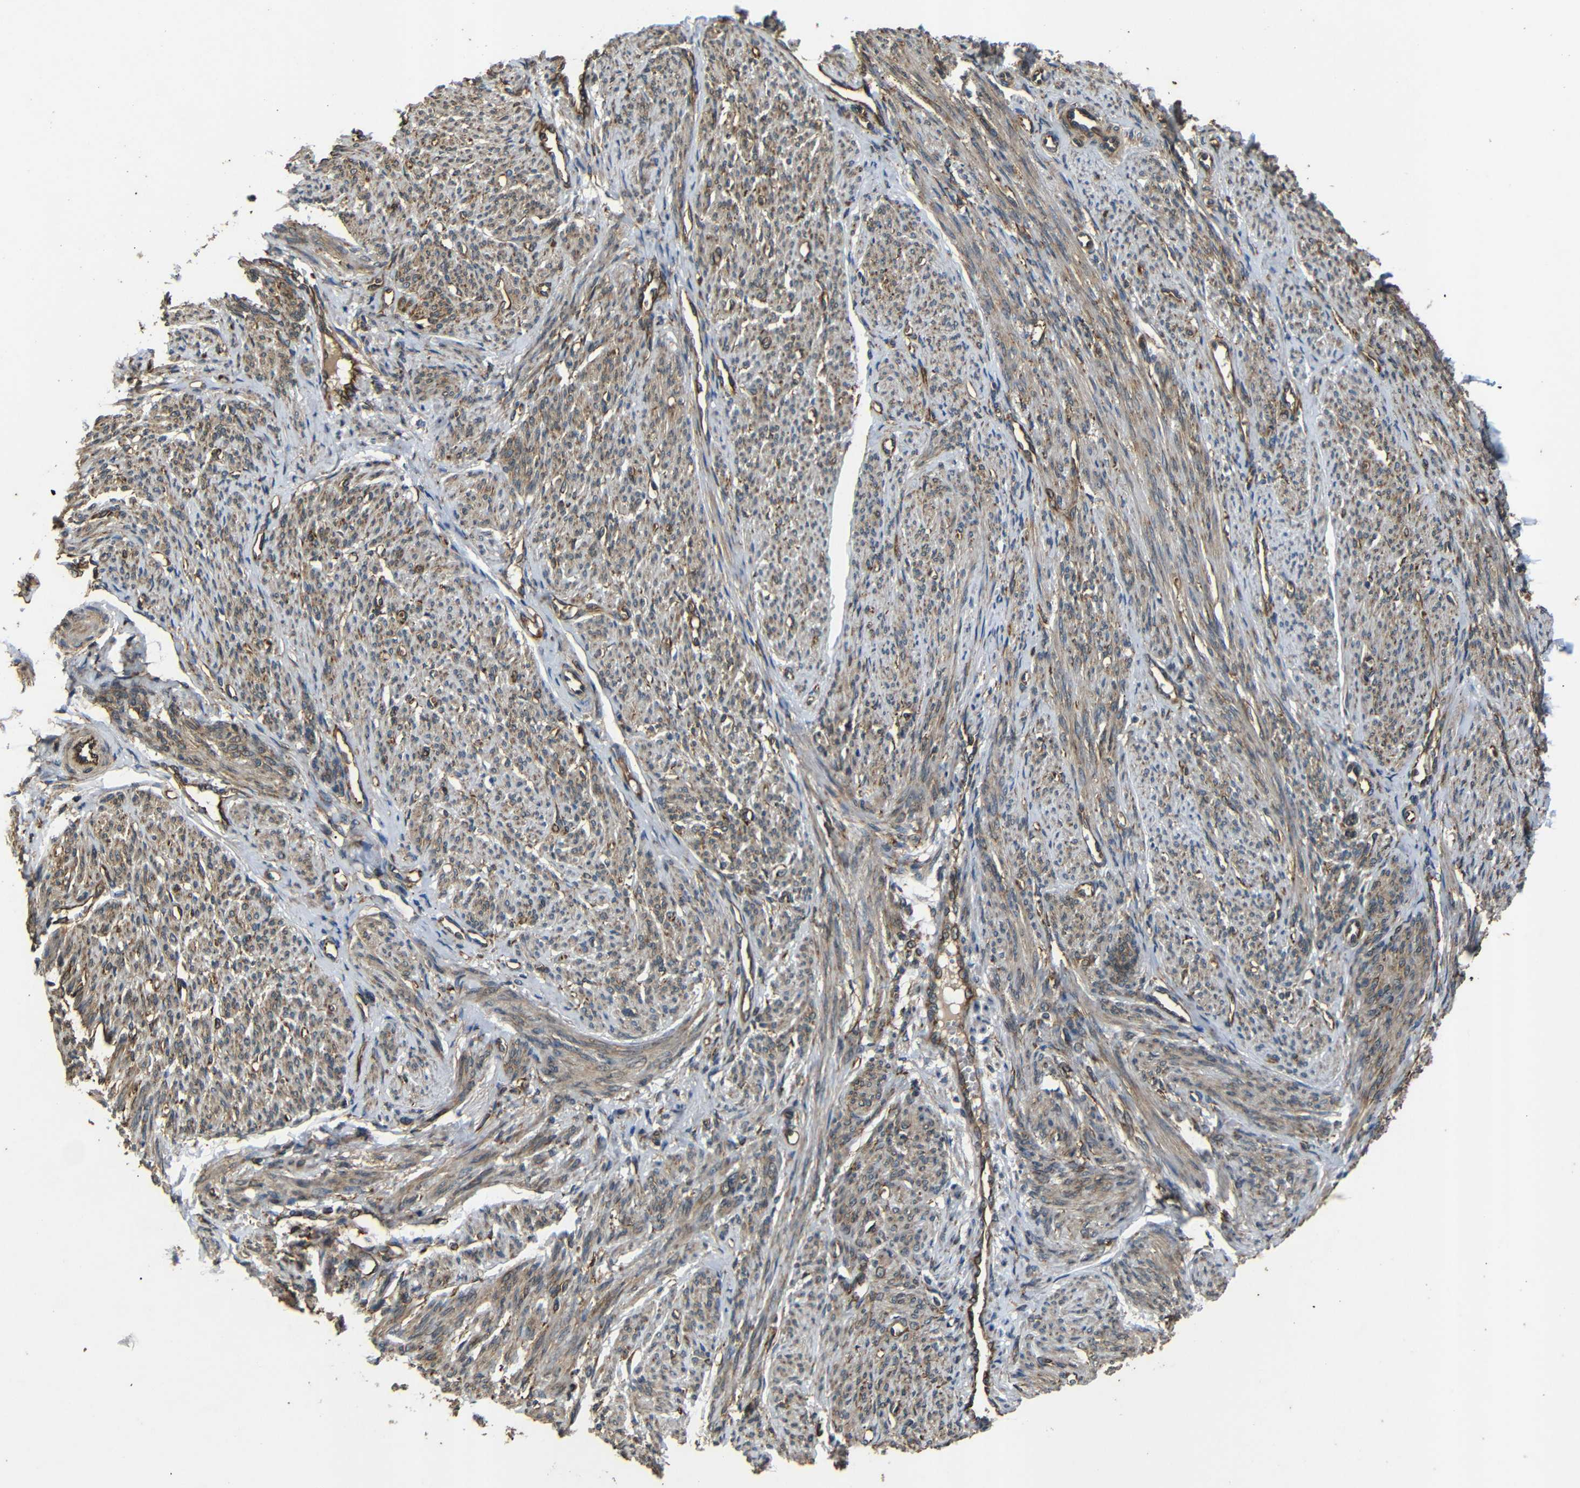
{"staining": {"intensity": "moderate", "quantity": ">75%", "location": "cytoplasmic/membranous"}, "tissue": "smooth muscle", "cell_type": "Smooth muscle cells", "image_type": "normal", "snomed": [{"axis": "morphology", "description": "Normal tissue, NOS"}, {"axis": "topography", "description": "Smooth muscle"}], "caption": "The micrograph exhibits a brown stain indicating the presence of a protein in the cytoplasmic/membranous of smooth muscle cells in smooth muscle.", "gene": "TRPC1", "patient": {"sex": "female", "age": 65}}